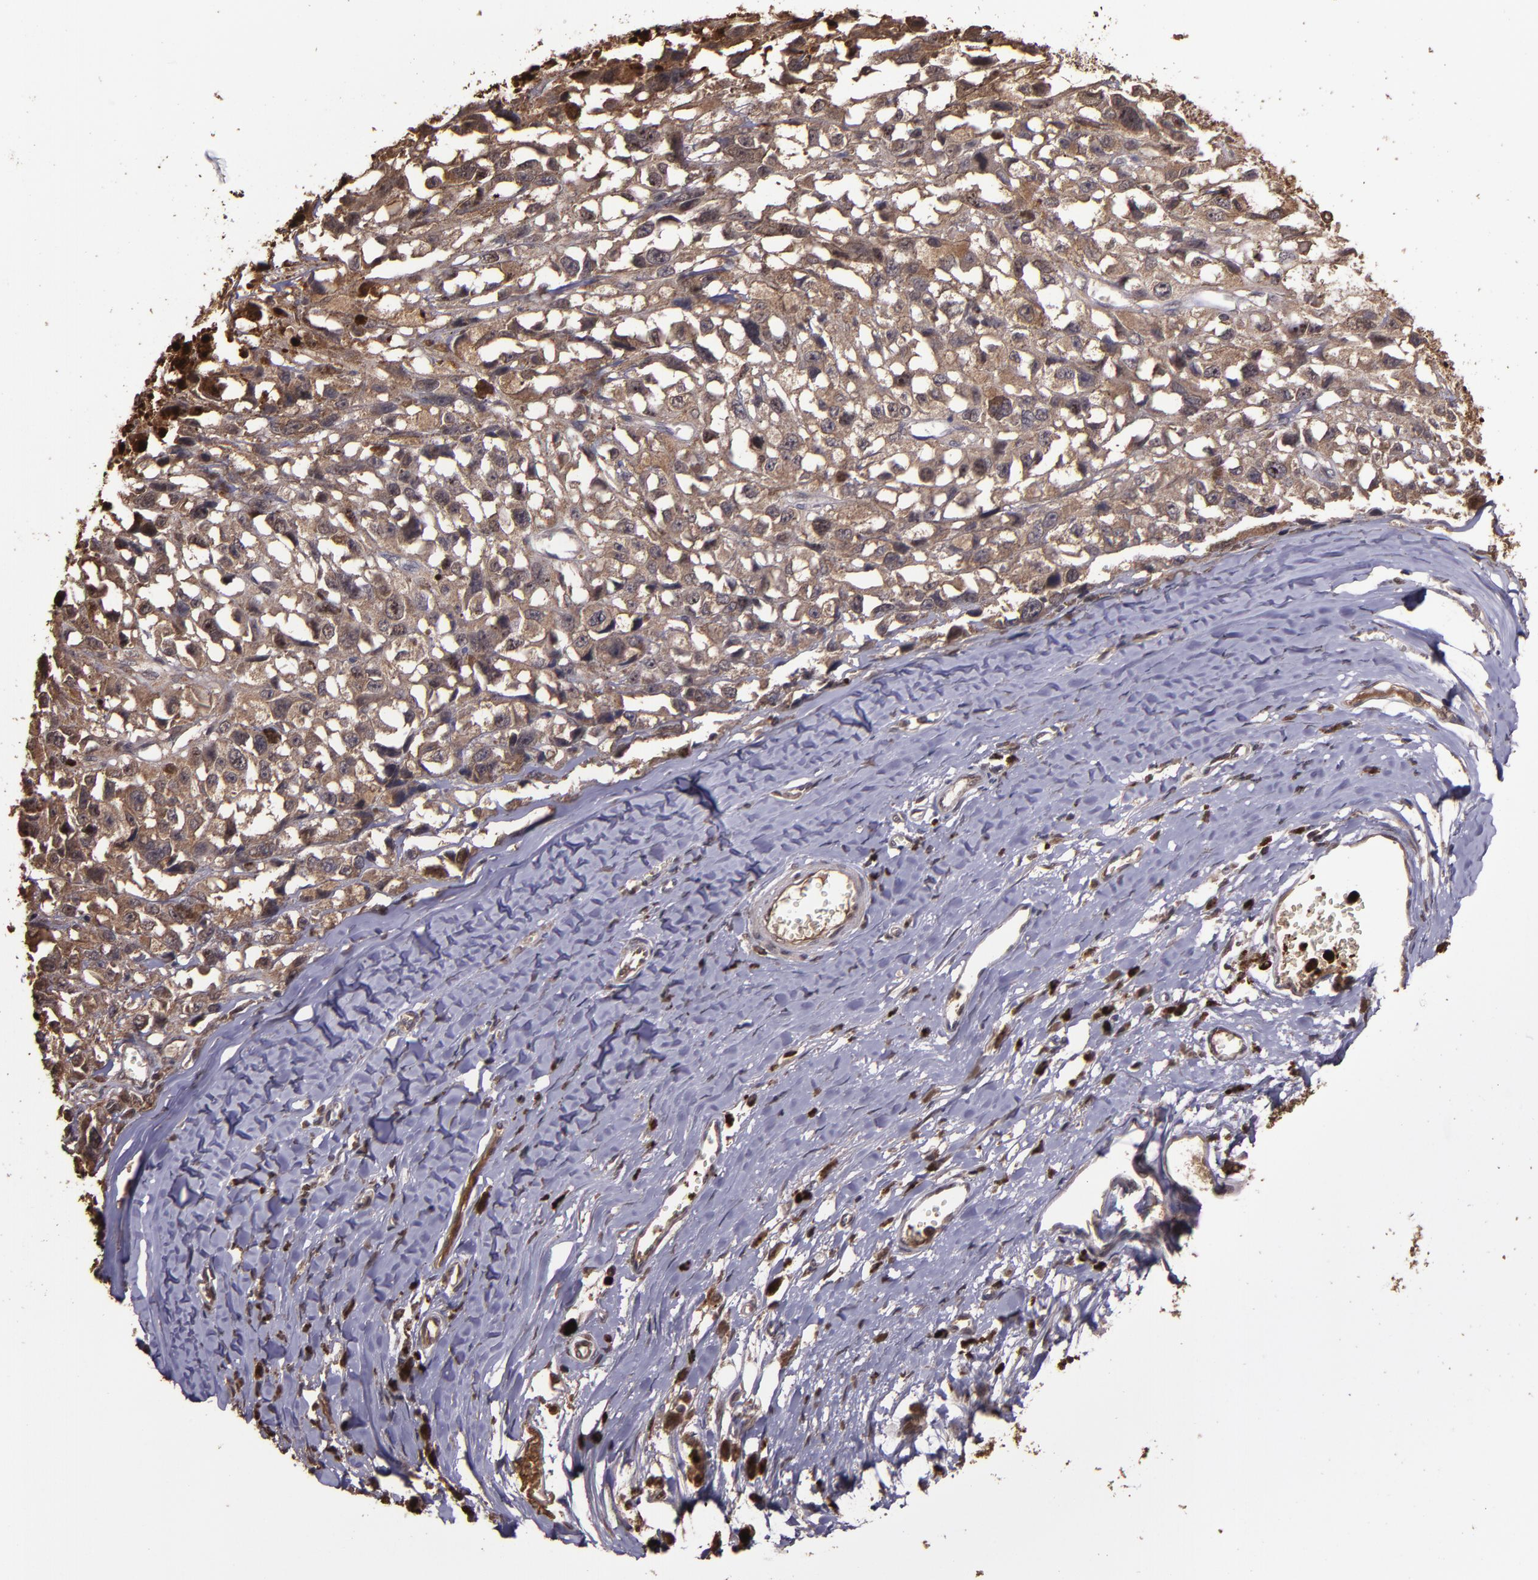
{"staining": {"intensity": "moderate", "quantity": ">75%", "location": "cytoplasmic/membranous"}, "tissue": "melanoma", "cell_type": "Tumor cells", "image_type": "cancer", "snomed": [{"axis": "morphology", "description": "Malignant melanoma, Metastatic site"}, {"axis": "topography", "description": "Lymph node"}], "caption": "Immunohistochemical staining of melanoma displays medium levels of moderate cytoplasmic/membranous protein positivity in about >75% of tumor cells. The staining is performed using DAB (3,3'-diaminobenzidine) brown chromogen to label protein expression. The nuclei are counter-stained blue using hematoxylin.", "gene": "SERPINF2", "patient": {"sex": "male", "age": 59}}